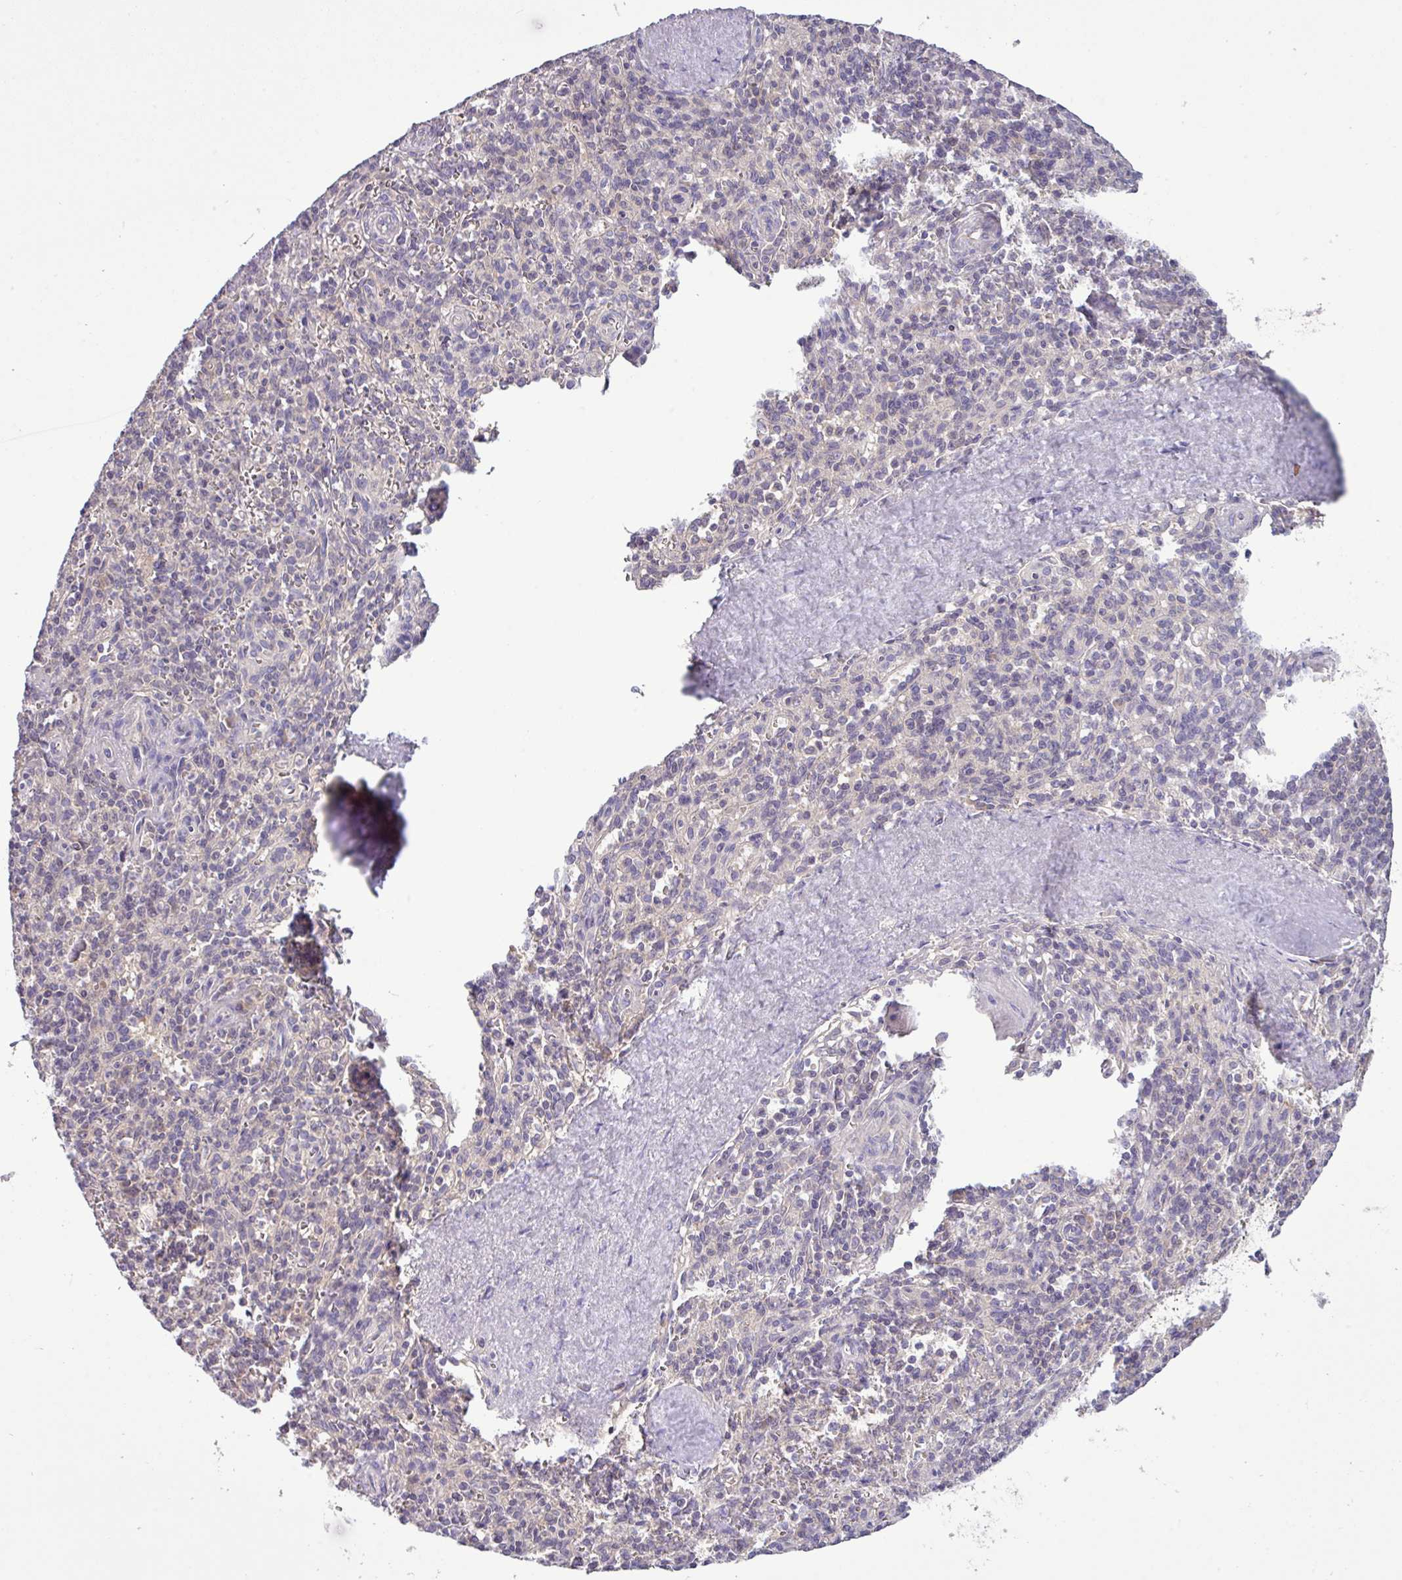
{"staining": {"intensity": "negative", "quantity": "none", "location": "none"}, "tissue": "spleen", "cell_type": "Cells in red pulp", "image_type": "normal", "snomed": [{"axis": "morphology", "description": "Normal tissue, NOS"}, {"axis": "topography", "description": "Spleen"}], "caption": "Protein analysis of normal spleen displays no significant expression in cells in red pulp. Brightfield microscopy of immunohistochemistry stained with DAB (brown) and hematoxylin (blue), captured at high magnification.", "gene": "TMEM62", "patient": {"sex": "female", "age": 70}}